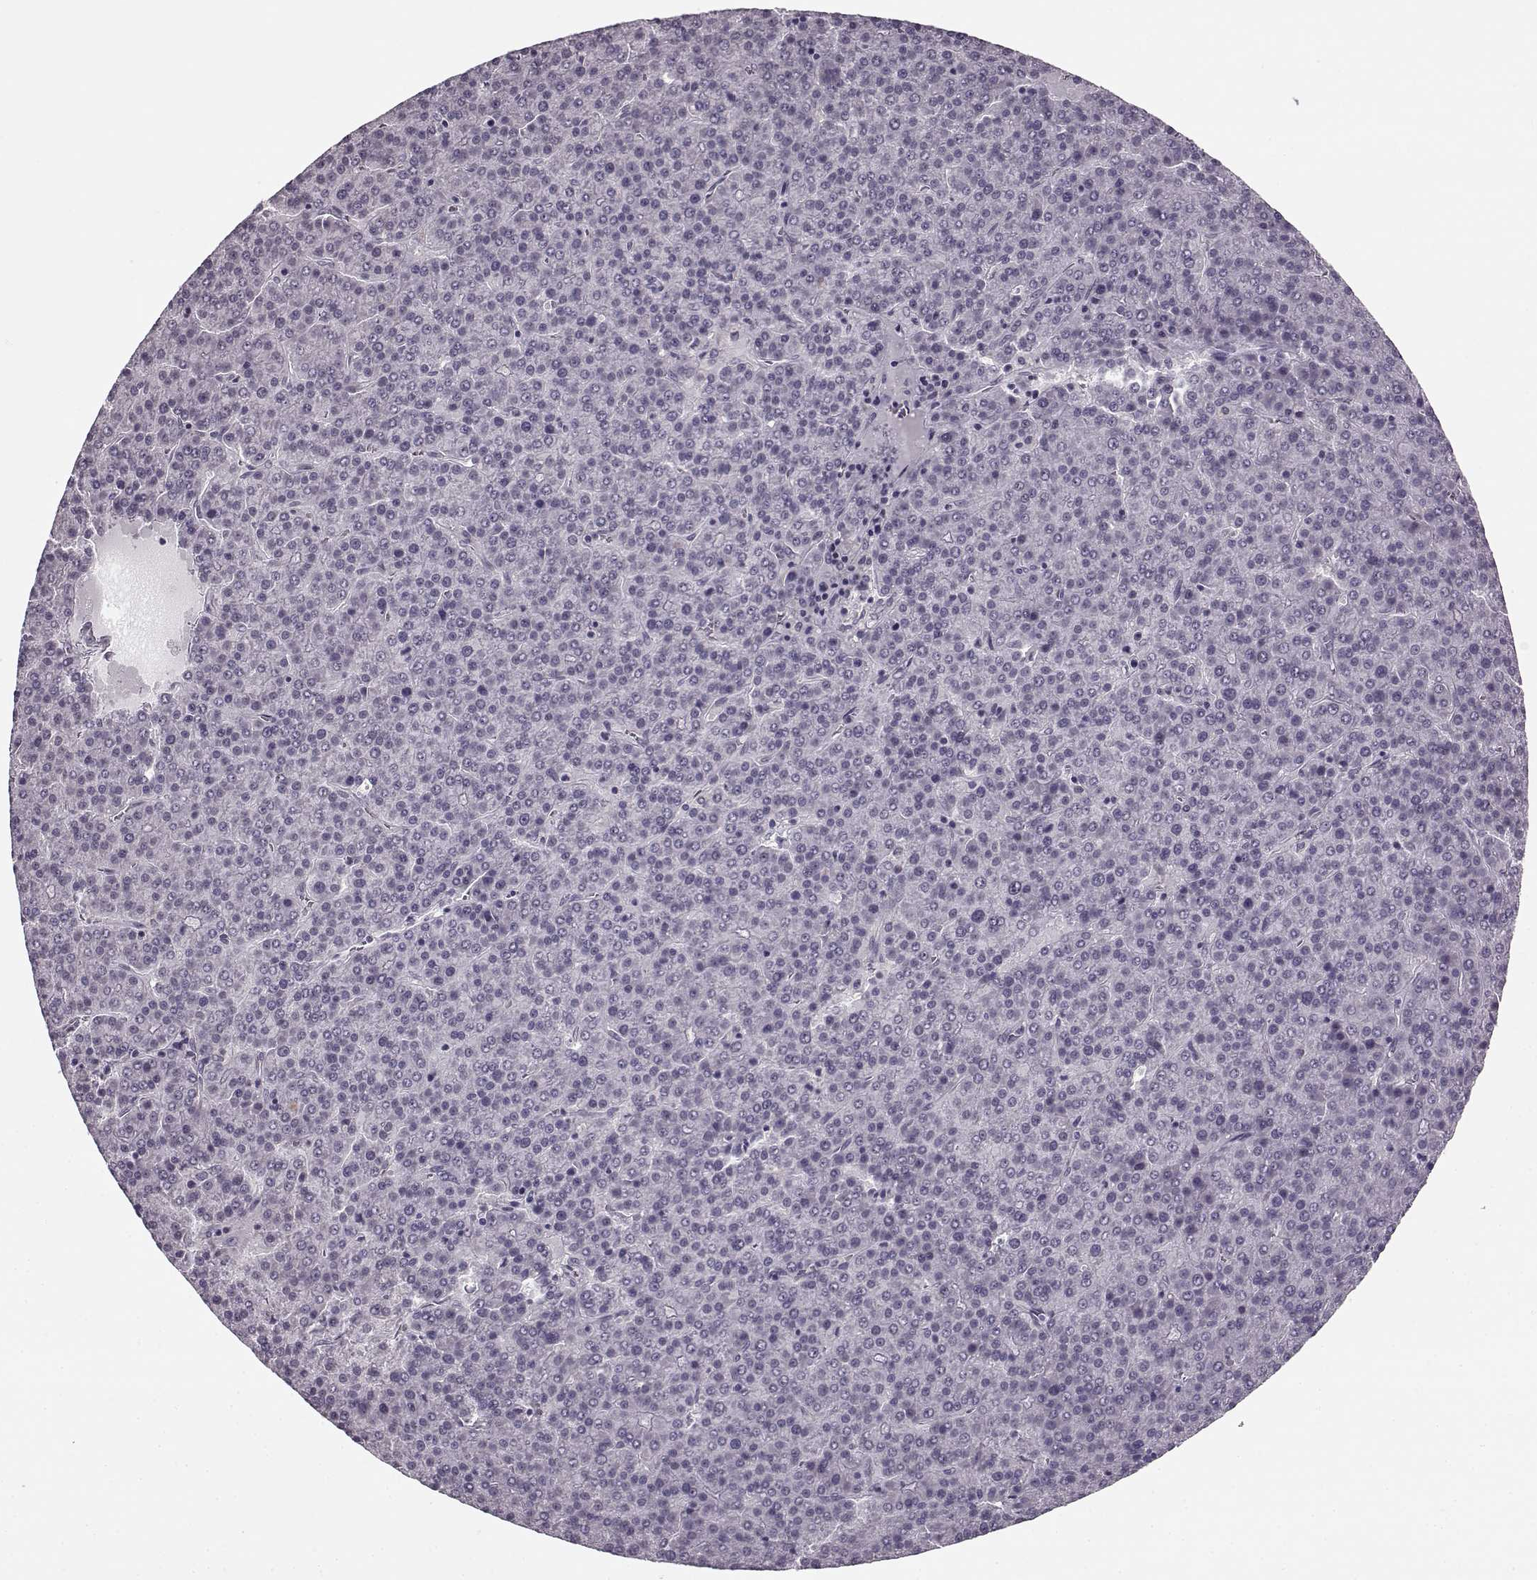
{"staining": {"intensity": "negative", "quantity": "none", "location": "none"}, "tissue": "liver cancer", "cell_type": "Tumor cells", "image_type": "cancer", "snomed": [{"axis": "morphology", "description": "Carcinoma, Hepatocellular, NOS"}, {"axis": "topography", "description": "Liver"}], "caption": "Immunohistochemistry image of neoplastic tissue: liver hepatocellular carcinoma stained with DAB displays no significant protein staining in tumor cells.", "gene": "MAP6D1", "patient": {"sex": "female", "age": 58}}